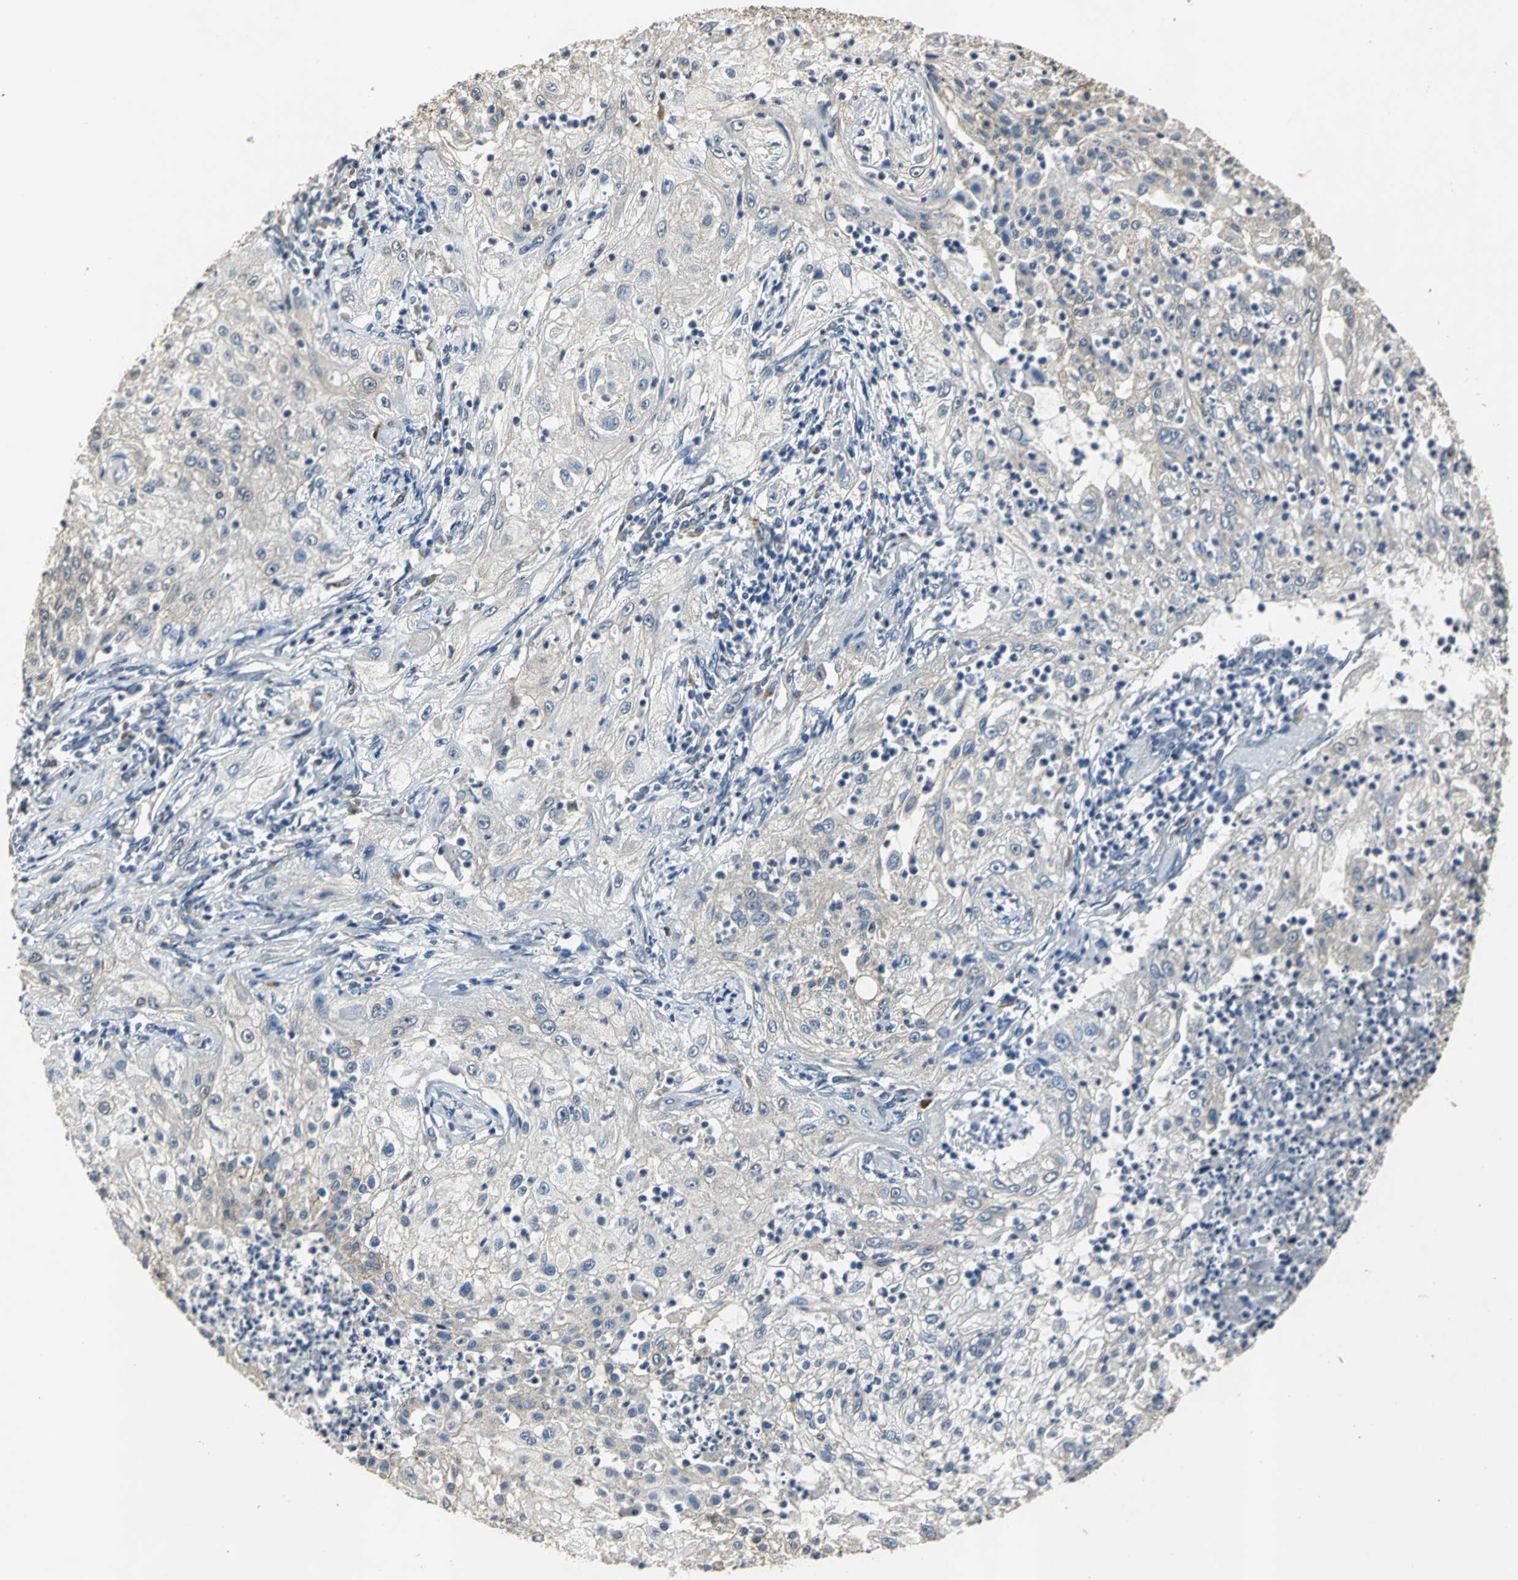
{"staining": {"intensity": "weak", "quantity": "25%-75%", "location": "cytoplasmic/membranous"}, "tissue": "lung cancer", "cell_type": "Tumor cells", "image_type": "cancer", "snomed": [{"axis": "morphology", "description": "Inflammation, NOS"}, {"axis": "morphology", "description": "Squamous cell carcinoma, NOS"}, {"axis": "topography", "description": "Lymph node"}, {"axis": "topography", "description": "Soft tissue"}, {"axis": "topography", "description": "Lung"}], "caption": "Immunohistochemistry (IHC) micrograph of lung squamous cell carcinoma stained for a protein (brown), which displays low levels of weak cytoplasmic/membranous positivity in about 25%-75% of tumor cells.", "gene": "OCLN", "patient": {"sex": "male", "age": 66}}